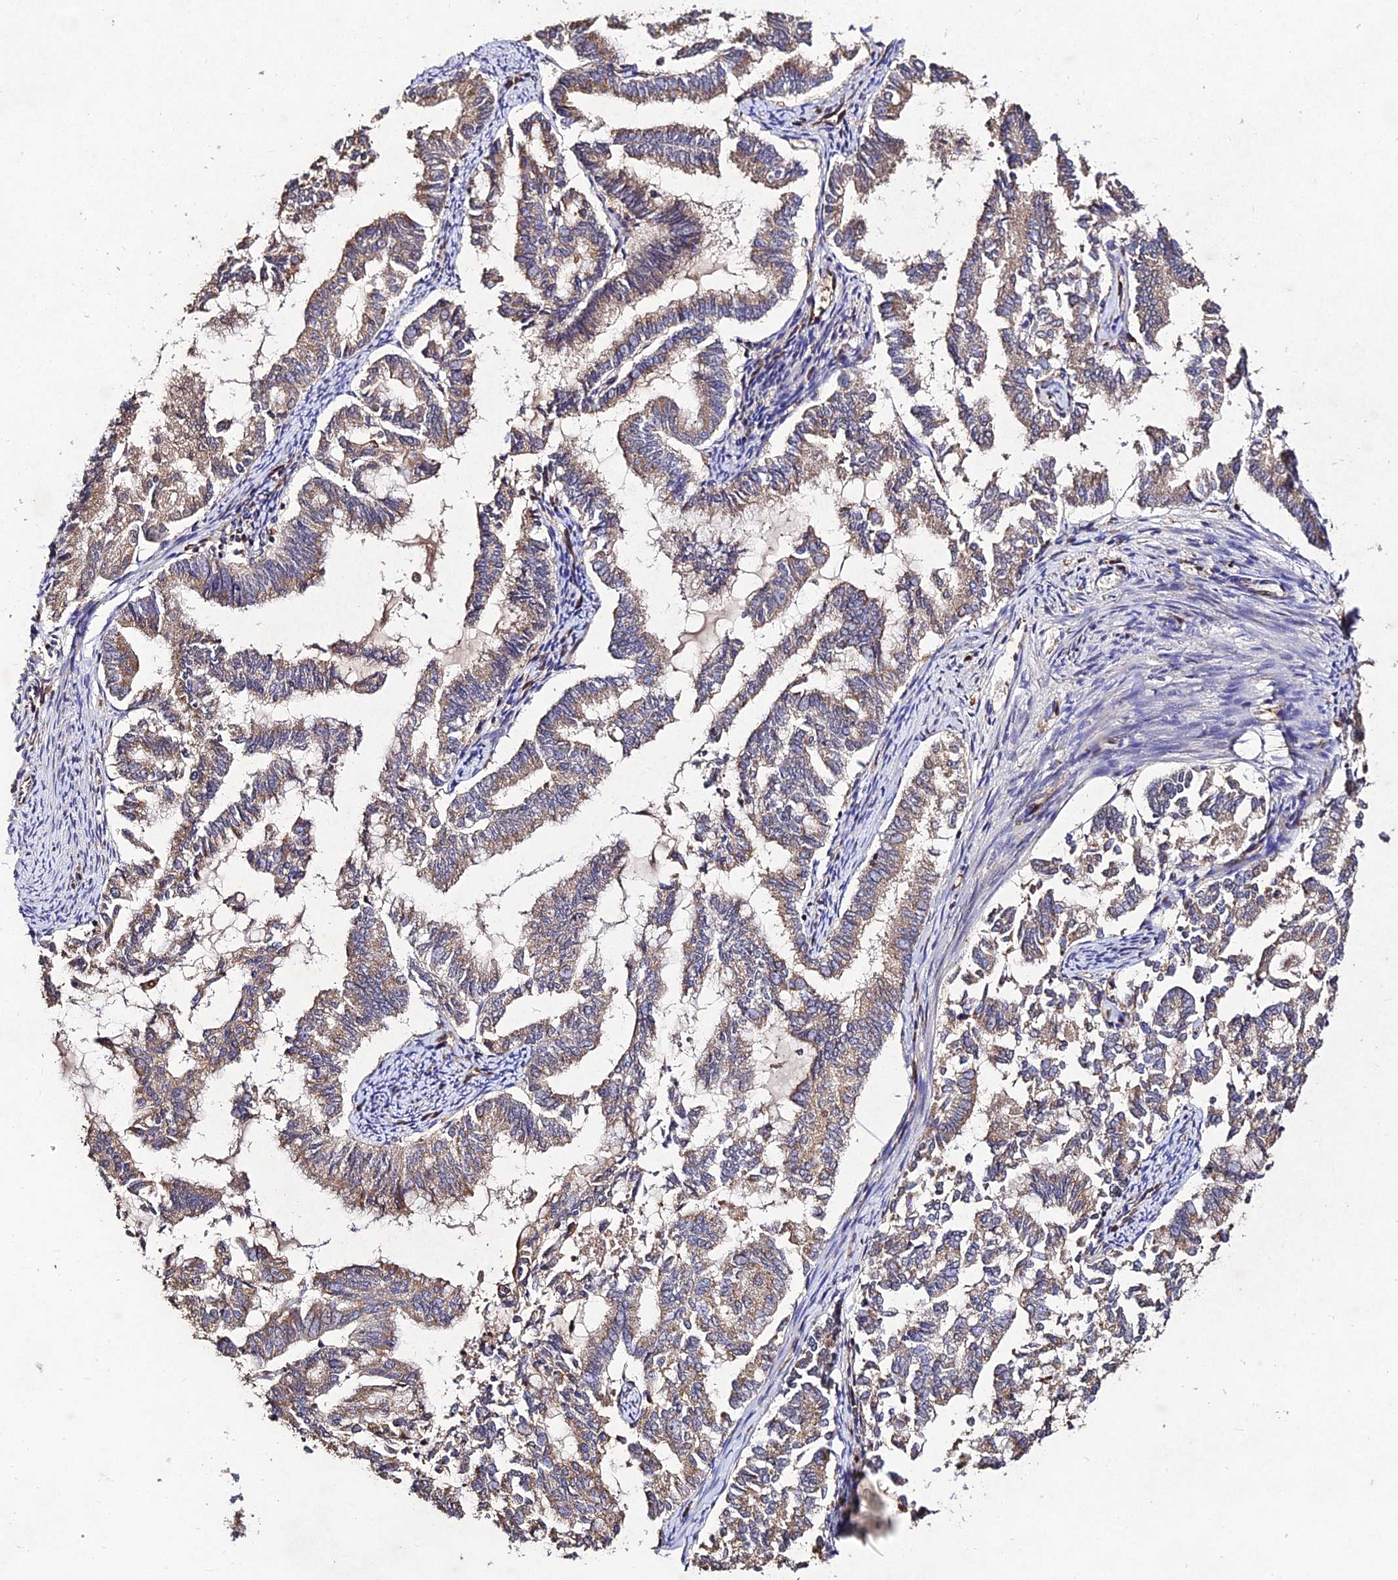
{"staining": {"intensity": "moderate", "quantity": ">75%", "location": "cytoplasmic/membranous"}, "tissue": "endometrial cancer", "cell_type": "Tumor cells", "image_type": "cancer", "snomed": [{"axis": "morphology", "description": "Adenocarcinoma, NOS"}, {"axis": "topography", "description": "Endometrium"}], "caption": "Immunohistochemistry (IHC) histopathology image of neoplastic tissue: human endometrial cancer (adenocarcinoma) stained using immunohistochemistry displays medium levels of moderate protein expression localized specifically in the cytoplasmic/membranous of tumor cells, appearing as a cytoplasmic/membranous brown color.", "gene": "AP3M2", "patient": {"sex": "female", "age": 79}}